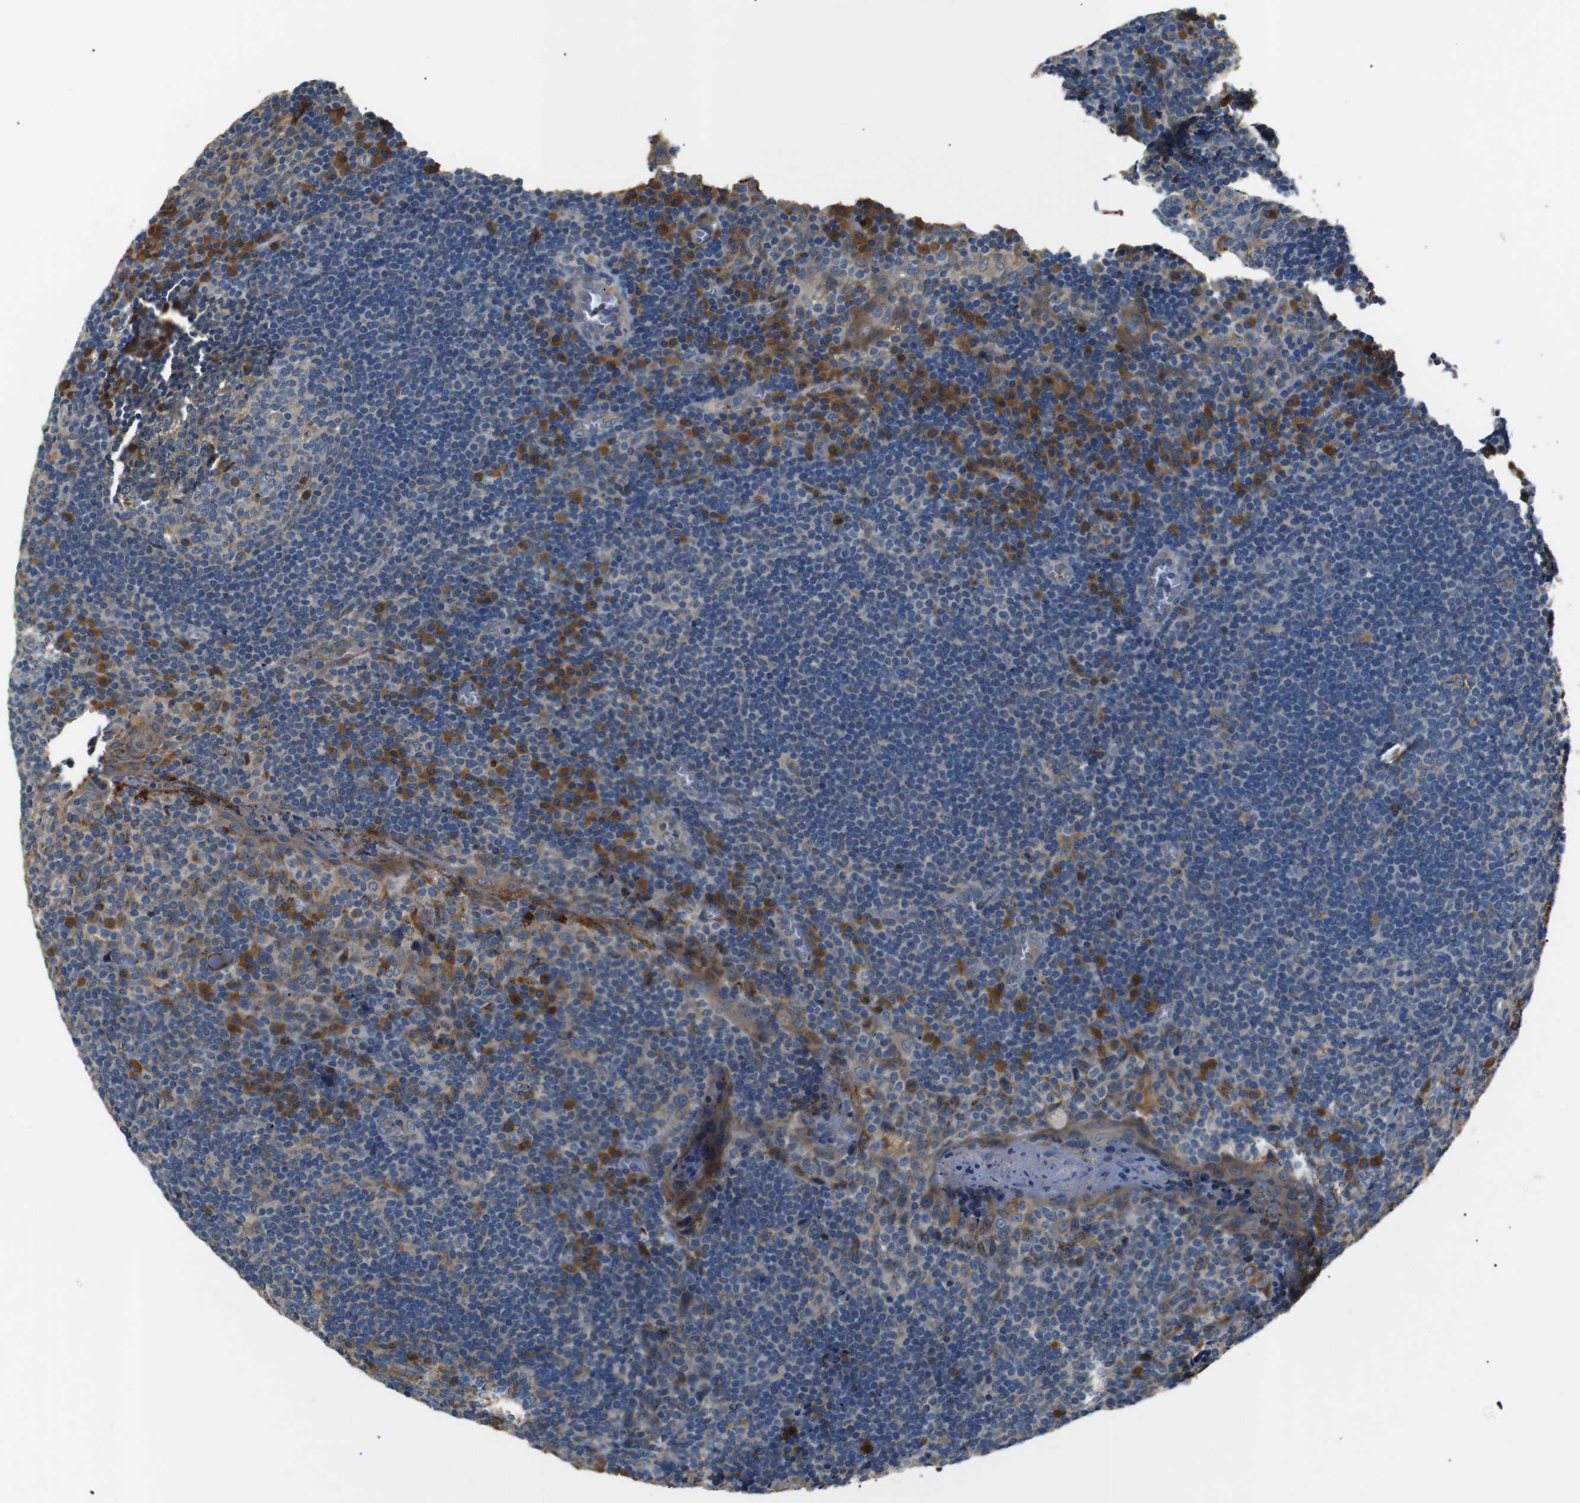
{"staining": {"intensity": "moderate", "quantity": "<25%", "location": "cytoplasmic/membranous"}, "tissue": "tonsil", "cell_type": "Germinal center cells", "image_type": "normal", "snomed": [{"axis": "morphology", "description": "Normal tissue, NOS"}, {"axis": "topography", "description": "Tonsil"}], "caption": "Germinal center cells reveal moderate cytoplasmic/membranous expression in about <25% of cells in benign tonsil. Immunohistochemistry (ihc) stains the protein in brown and the nuclei are stained blue.", "gene": "TMED2", "patient": {"sex": "male", "age": 37}}